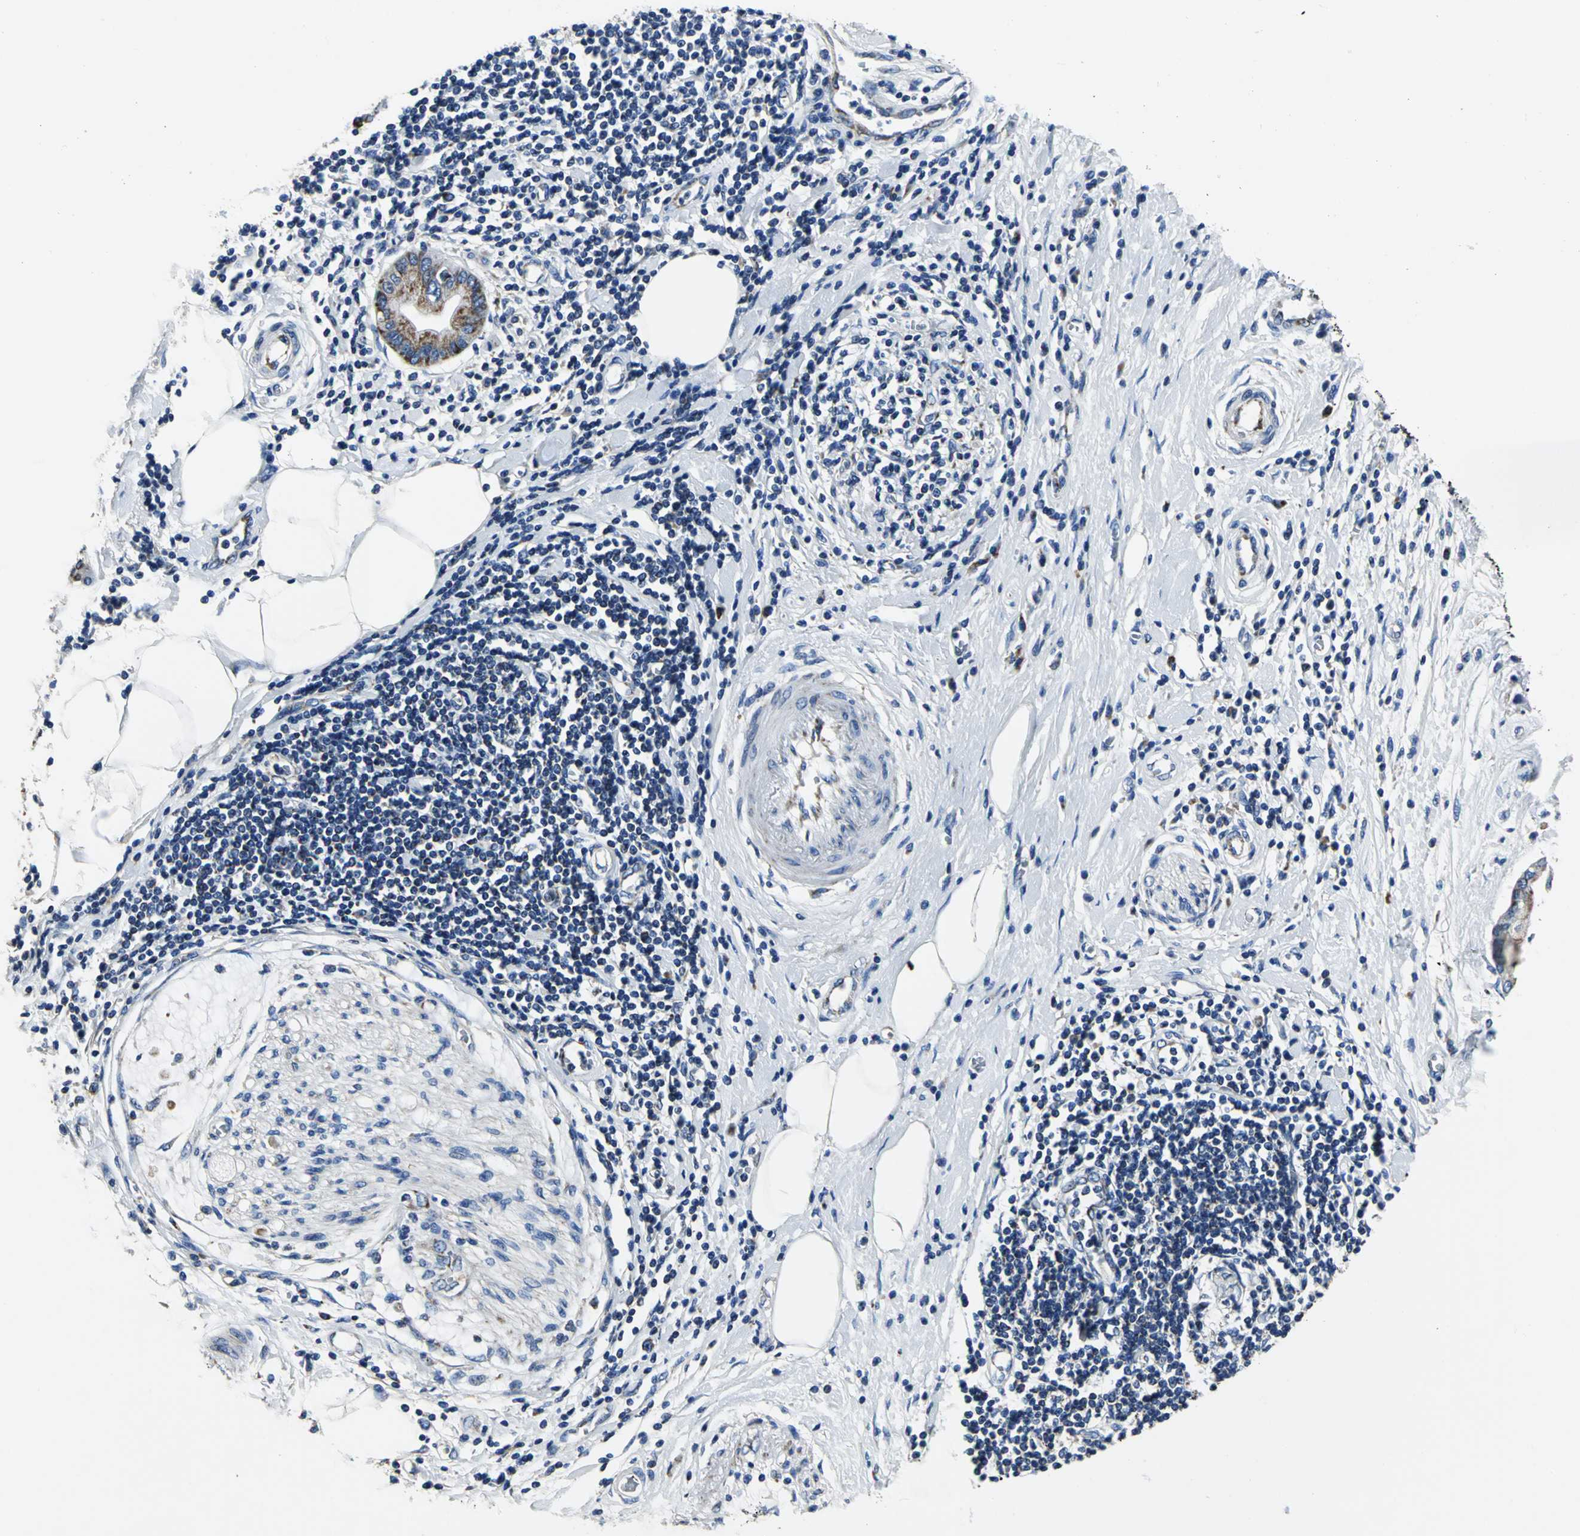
{"staining": {"intensity": "moderate", "quantity": ">75%", "location": "cytoplasmic/membranous"}, "tissue": "pancreatic cancer", "cell_type": "Tumor cells", "image_type": "cancer", "snomed": [{"axis": "morphology", "description": "Adenocarcinoma, NOS"}, {"axis": "morphology", "description": "Adenocarcinoma, metastatic, NOS"}, {"axis": "topography", "description": "Lymph node"}, {"axis": "topography", "description": "Pancreas"}, {"axis": "topography", "description": "Duodenum"}], "caption": "Protein expression analysis of human pancreatic cancer reveals moderate cytoplasmic/membranous positivity in about >75% of tumor cells.", "gene": "IFI6", "patient": {"sex": "female", "age": 64}}